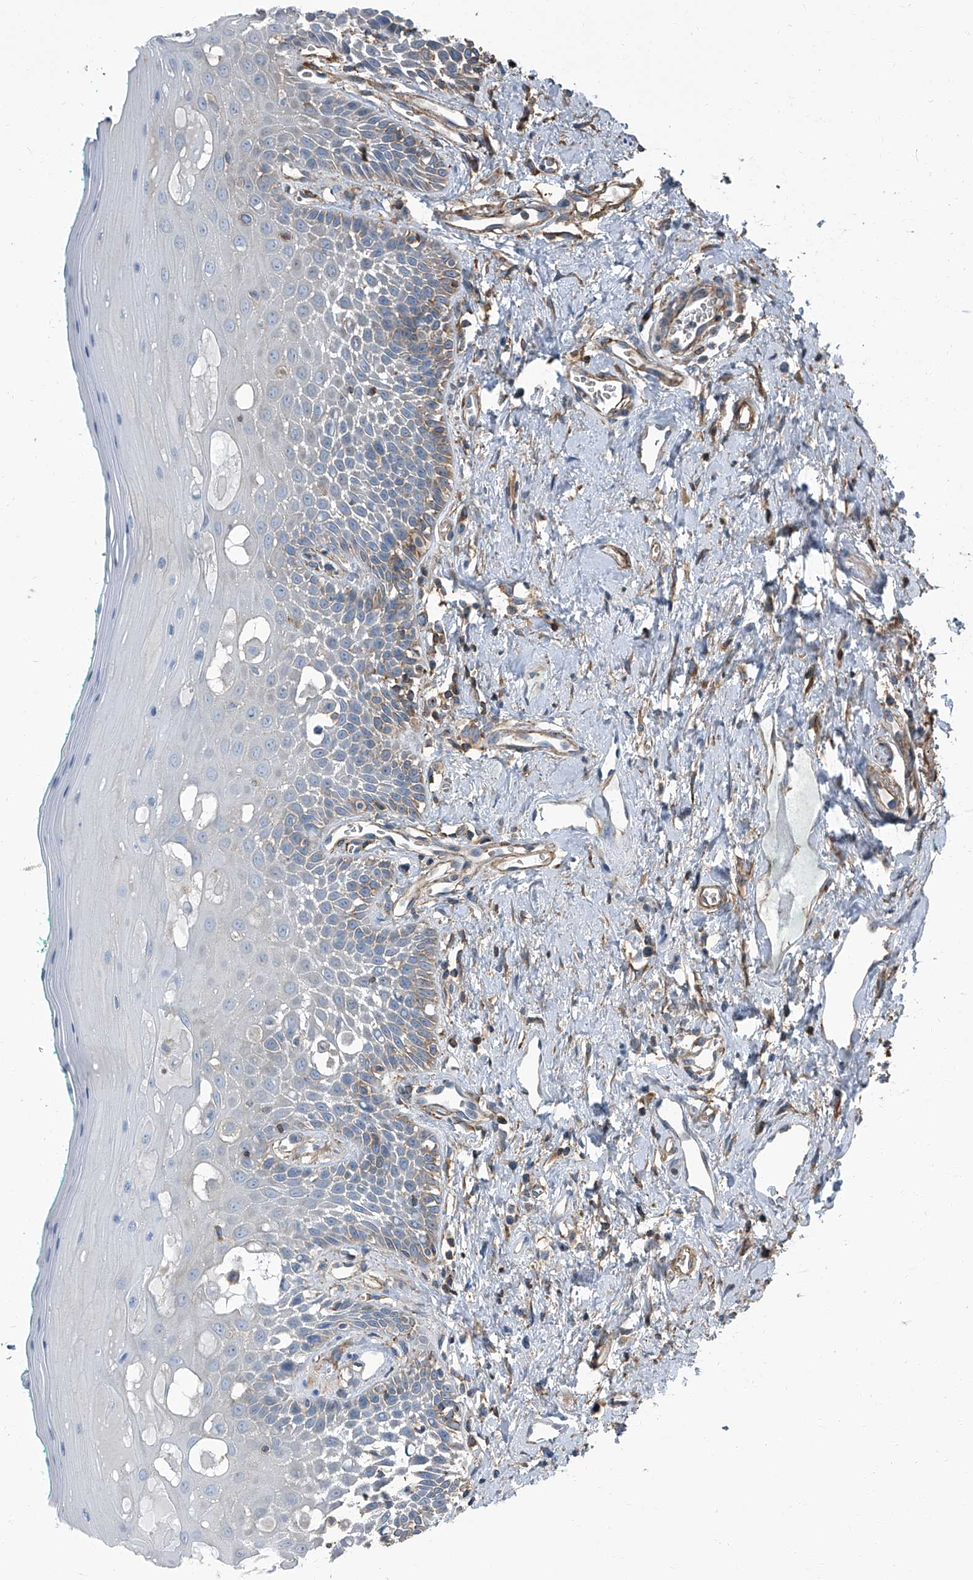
{"staining": {"intensity": "weak", "quantity": "25%-75%", "location": "cytoplasmic/membranous"}, "tissue": "oral mucosa", "cell_type": "Squamous epithelial cells", "image_type": "normal", "snomed": [{"axis": "morphology", "description": "Normal tissue, NOS"}, {"axis": "topography", "description": "Oral tissue"}], "caption": "Unremarkable oral mucosa was stained to show a protein in brown. There is low levels of weak cytoplasmic/membranous expression in approximately 25%-75% of squamous epithelial cells.", "gene": "SEPTIN7", "patient": {"sex": "female", "age": 70}}